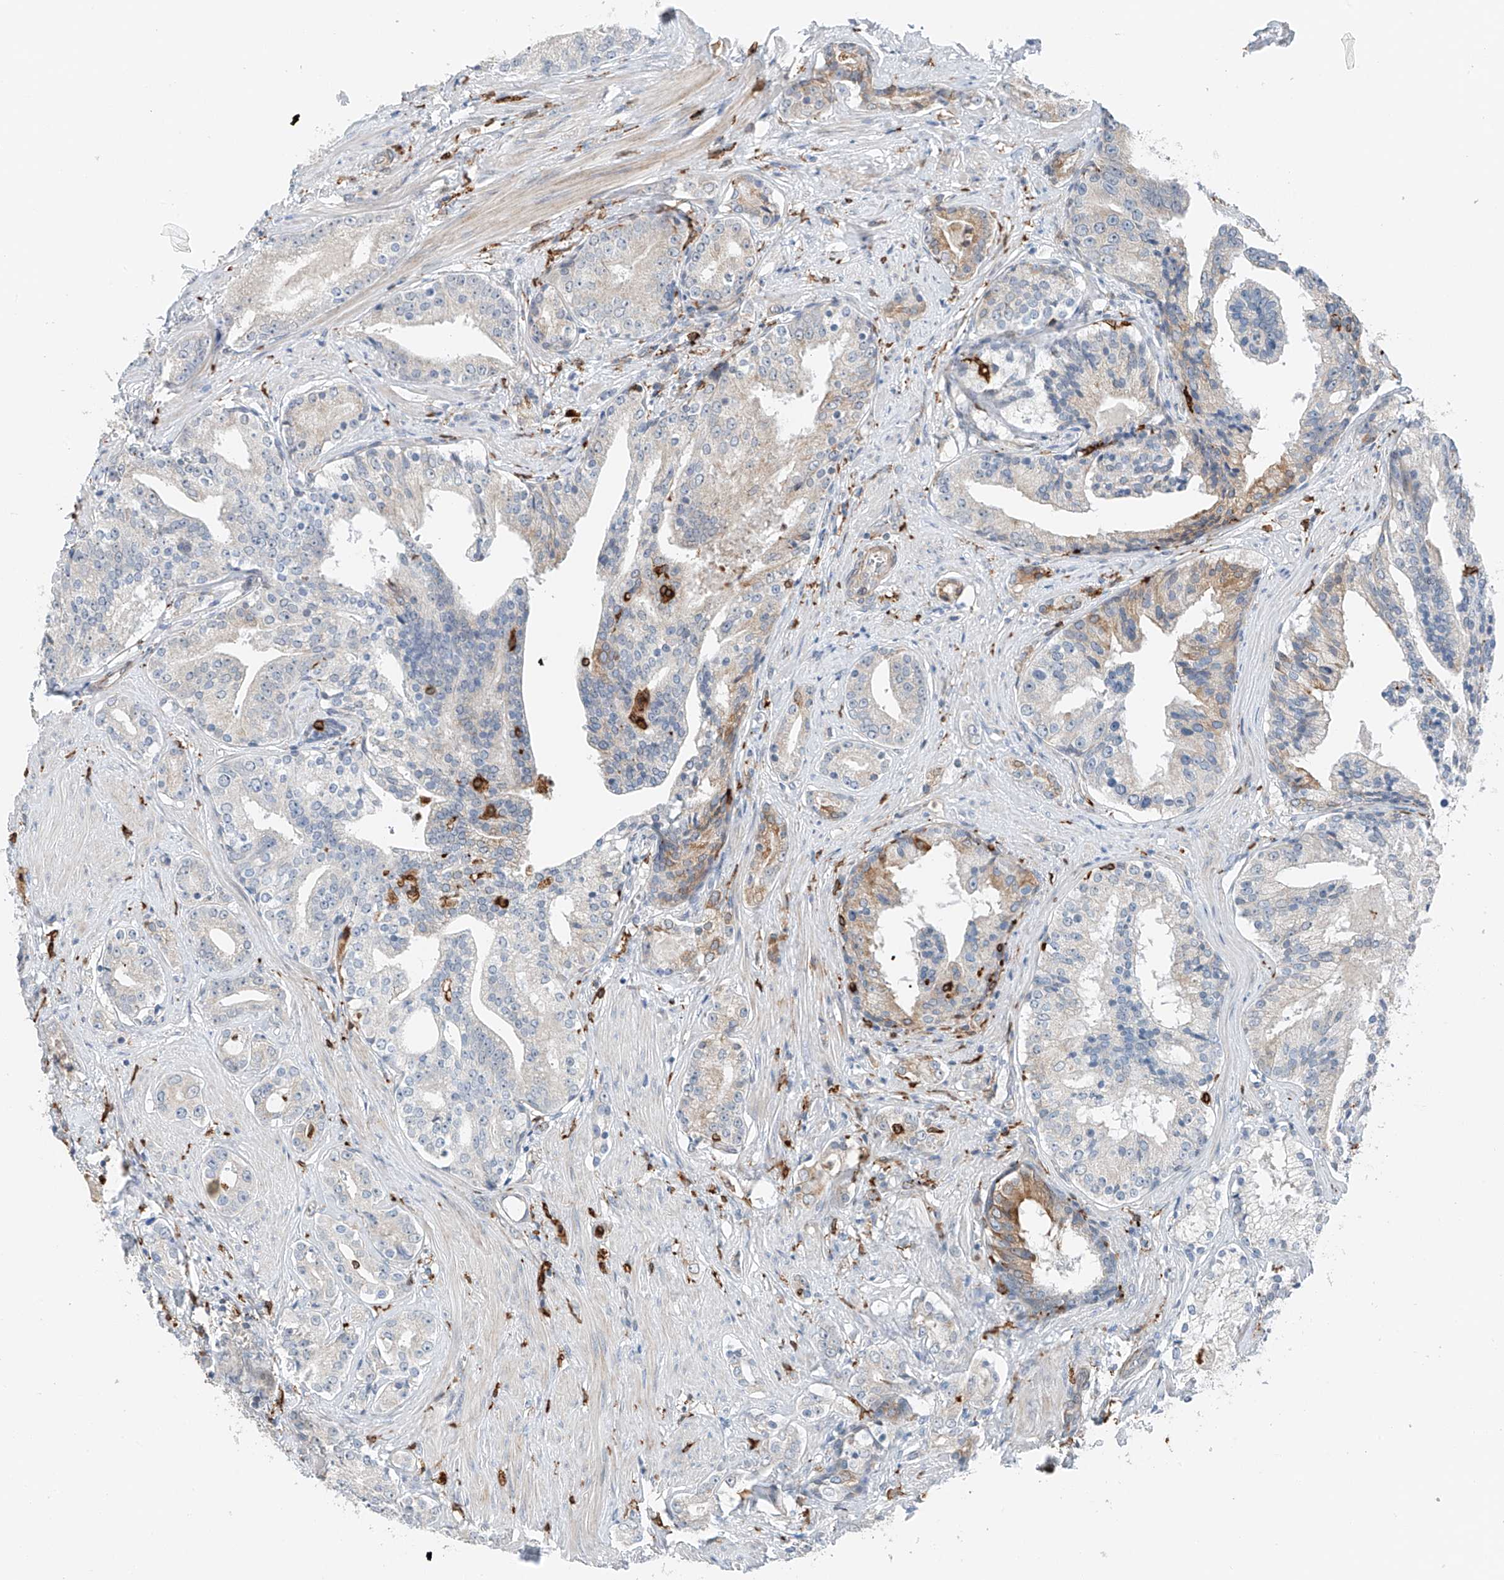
{"staining": {"intensity": "moderate", "quantity": "<25%", "location": "cytoplasmic/membranous"}, "tissue": "prostate cancer", "cell_type": "Tumor cells", "image_type": "cancer", "snomed": [{"axis": "morphology", "description": "Adenocarcinoma, High grade"}, {"axis": "topography", "description": "Prostate"}], "caption": "This photomicrograph shows adenocarcinoma (high-grade) (prostate) stained with IHC to label a protein in brown. The cytoplasmic/membranous of tumor cells show moderate positivity for the protein. Nuclei are counter-stained blue.", "gene": "TBXAS1", "patient": {"sex": "male", "age": 58}}